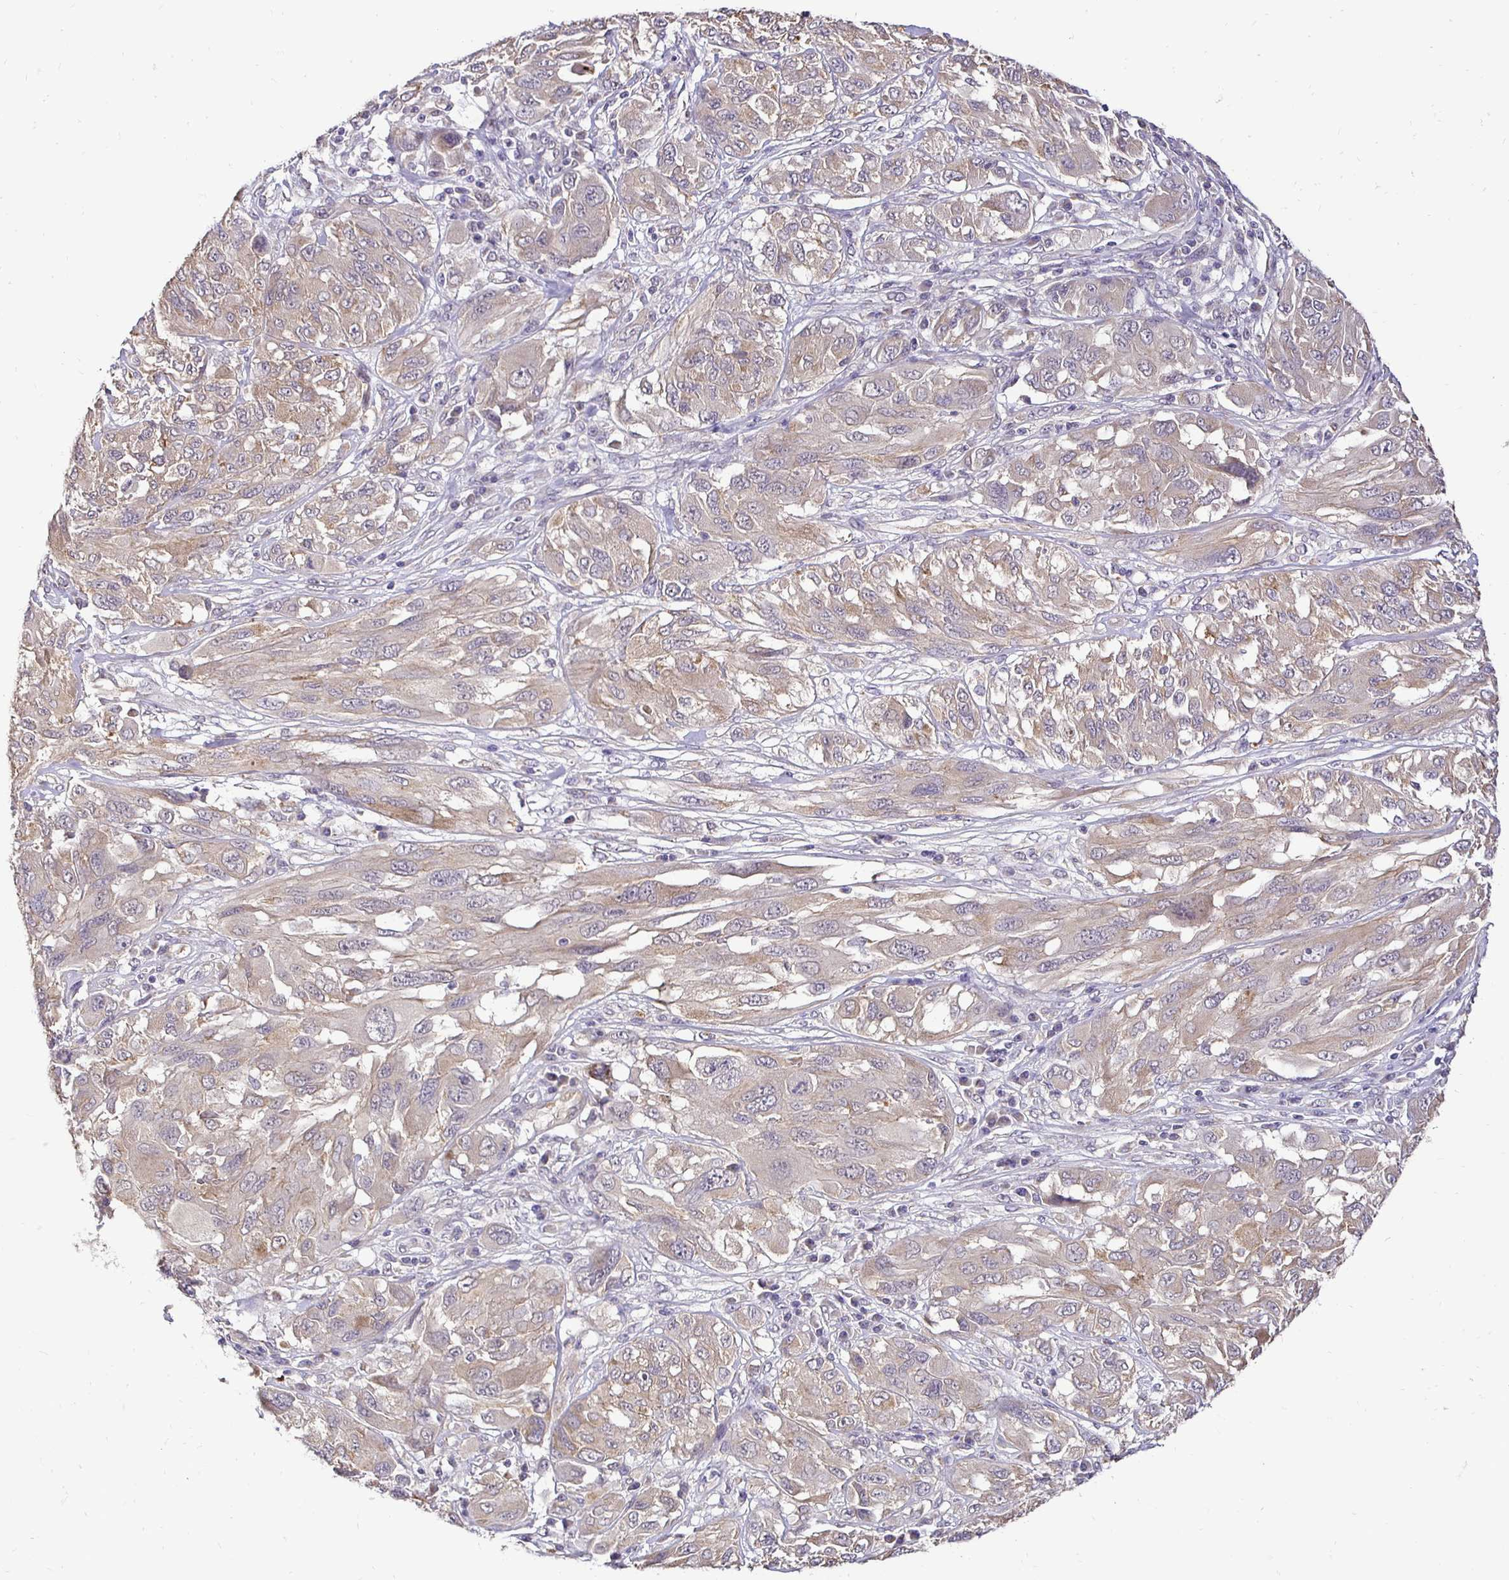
{"staining": {"intensity": "weak", "quantity": ">75%", "location": "cytoplasmic/membranous"}, "tissue": "melanoma", "cell_type": "Tumor cells", "image_type": "cancer", "snomed": [{"axis": "morphology", "description": "Malignant melanoma, NOS"}, {"axis": "topography", "description": "Skin"}], "caption": "A photomicrograph showing weak cytoplasmic/membranous expression in approximately >75% of tumor cells in melanoma, as visualized by brown immunohistochemical staining.", "gene": "RHEBL1", "patient": {"sex": "female", "age": 91}}